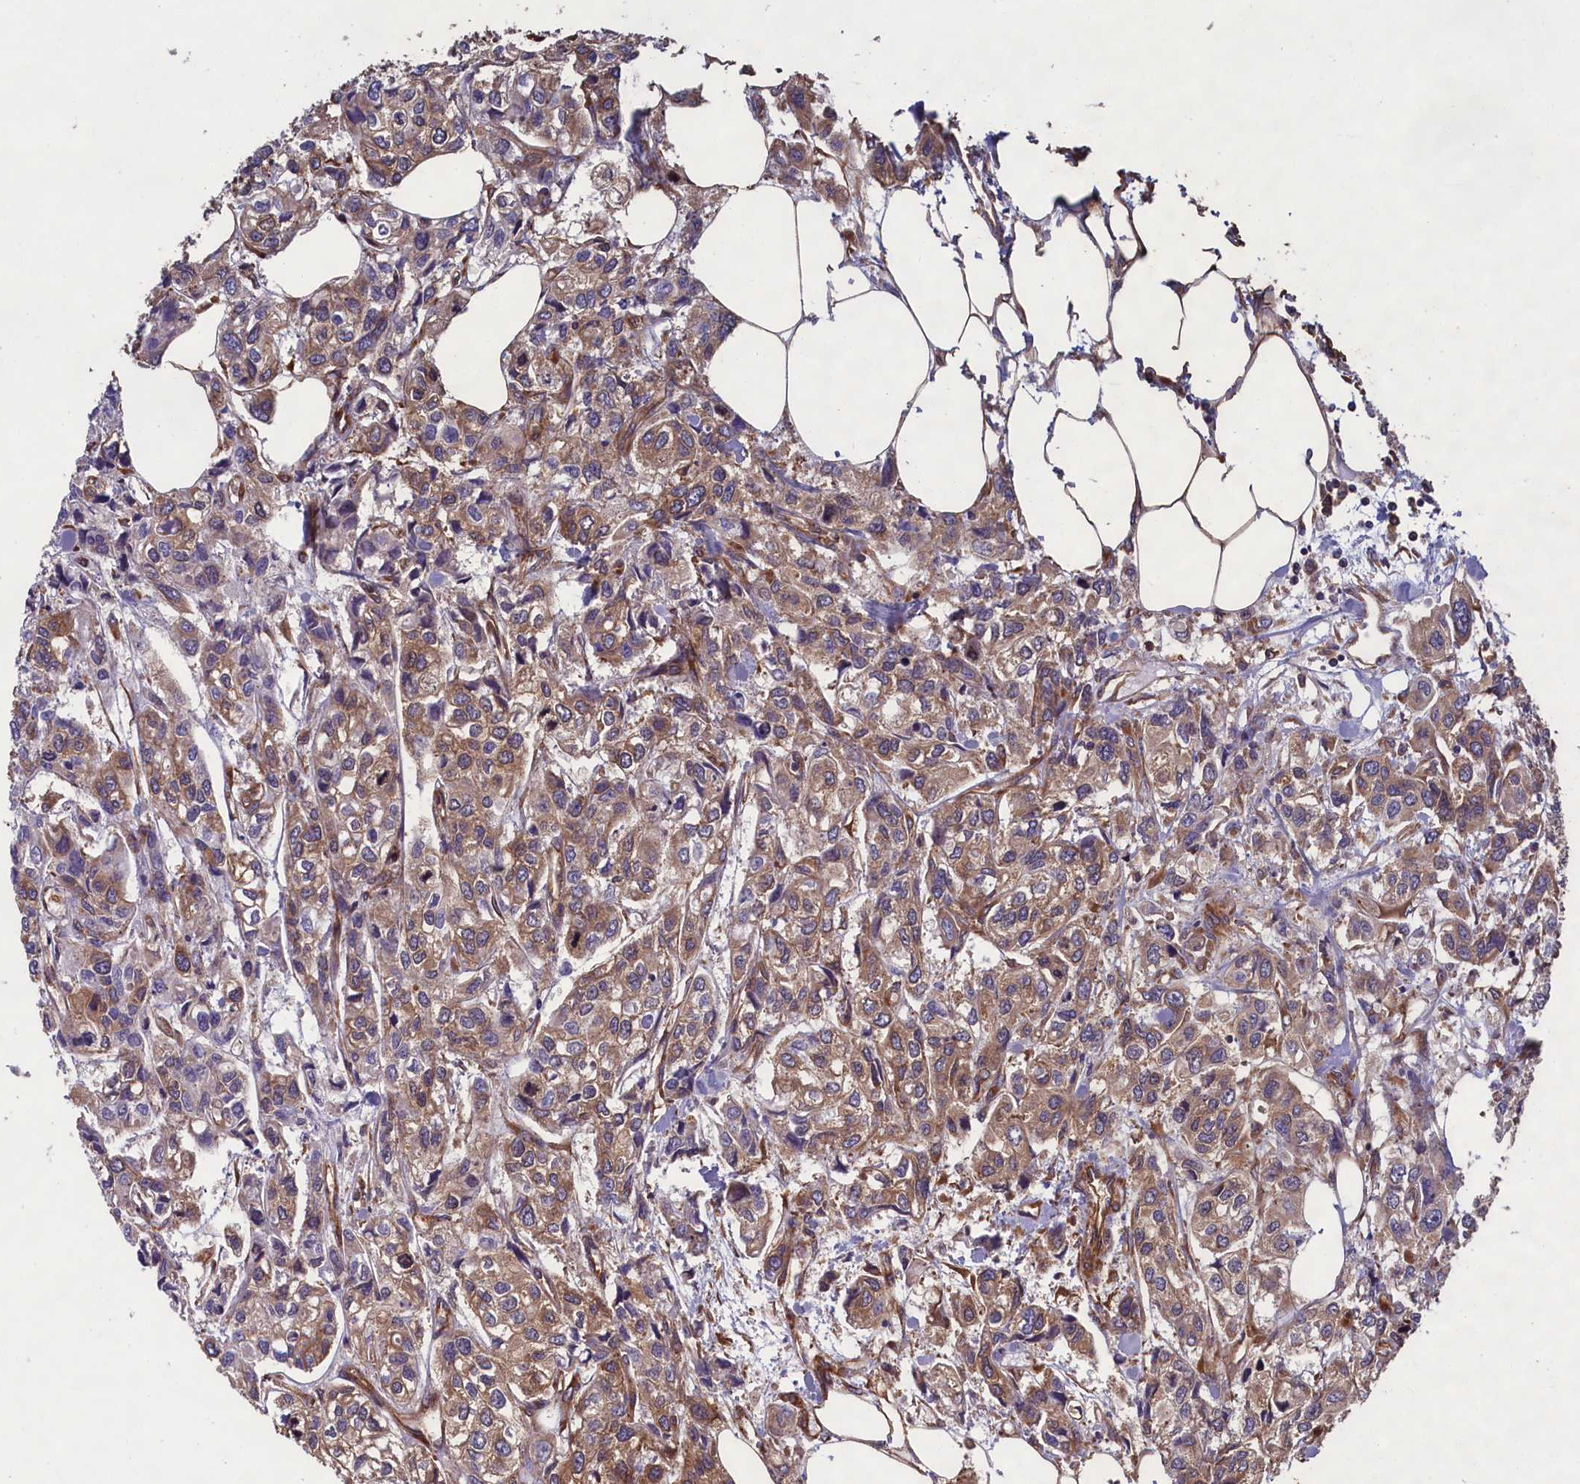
{"staining": {"intensity": "moderate", "quantity": ">75%", "location": "cytoplasmic/membranous"}, "tissue": "urothelial cancer", "cell_type": "Tumor cells", "image_type": "cancer", "snomed": [{"axis": "morphology", "description": "Urothelial carcinoma, High grade"}, {"axis": "topography", "description": "Urinary bladder"}], "caption": "Protein analysis of urothelial cancer tissue exhibits moderate cytoplasmic/membranous expression in approximately >75% of tumor cells.", "gene": "CCDC124", "patient": {"sex": "male", "age": 67}}